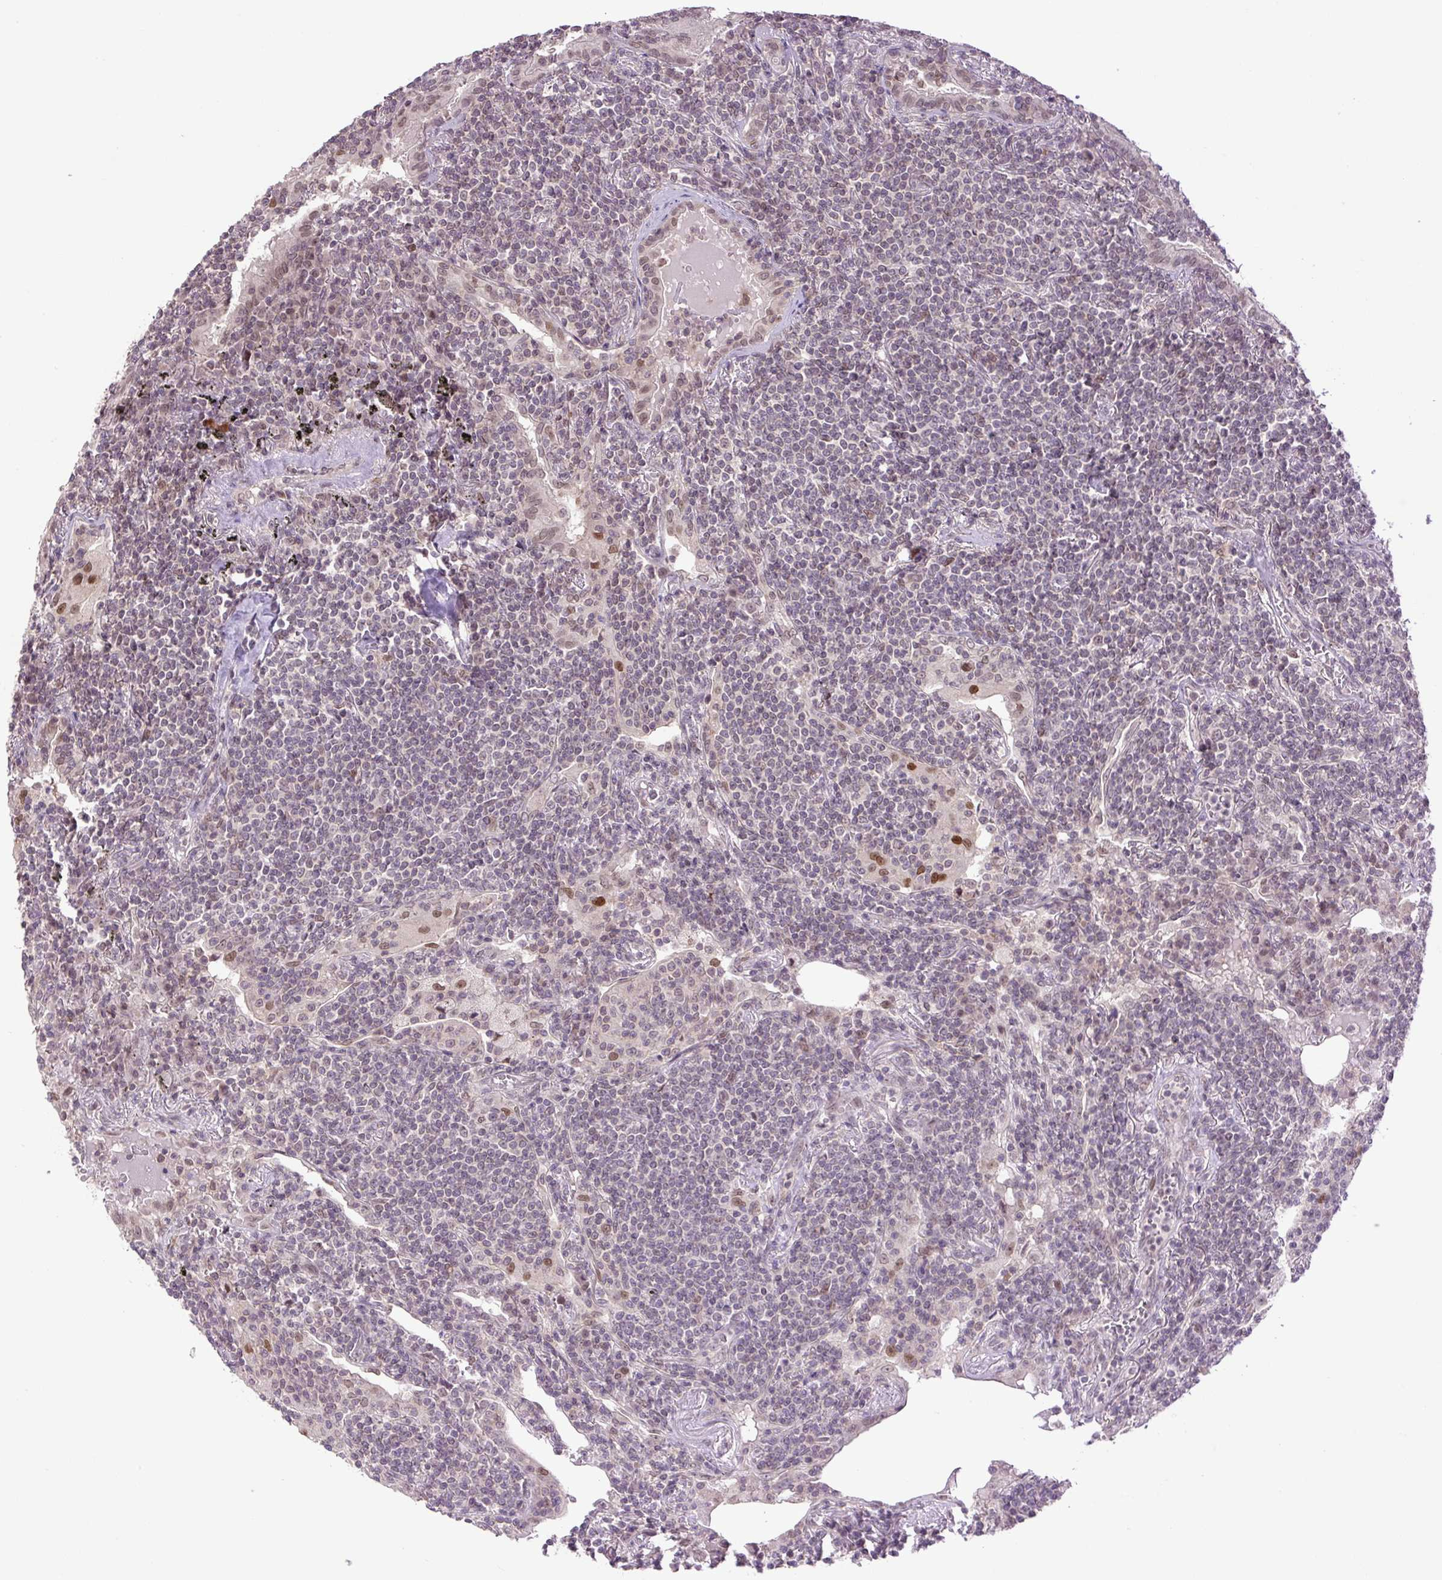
{"staining": {"intensity": "weak", "quantity": "<25%", "location": "nuclear"}, "tissue": "lymphoma", "cell_type": "Tumor cells", "image_type": "cancer", "snomed": [{"axis": "morphology", "description": "Malignant lymphoma, non-Hodgkin's type, Low grade"}, {"axis": "topography", "description": "Lung"}], "caption": "High magnification brightfield microscopy of malignant lymphoma, non-Hodgkin's type (low-grade) stained with DAB (brown) and counterstained with hematoxylin (blue): tumor cells show no significant expression.", "gene": "KPNA1", "patient": {"sex": "female", "age": 71}}